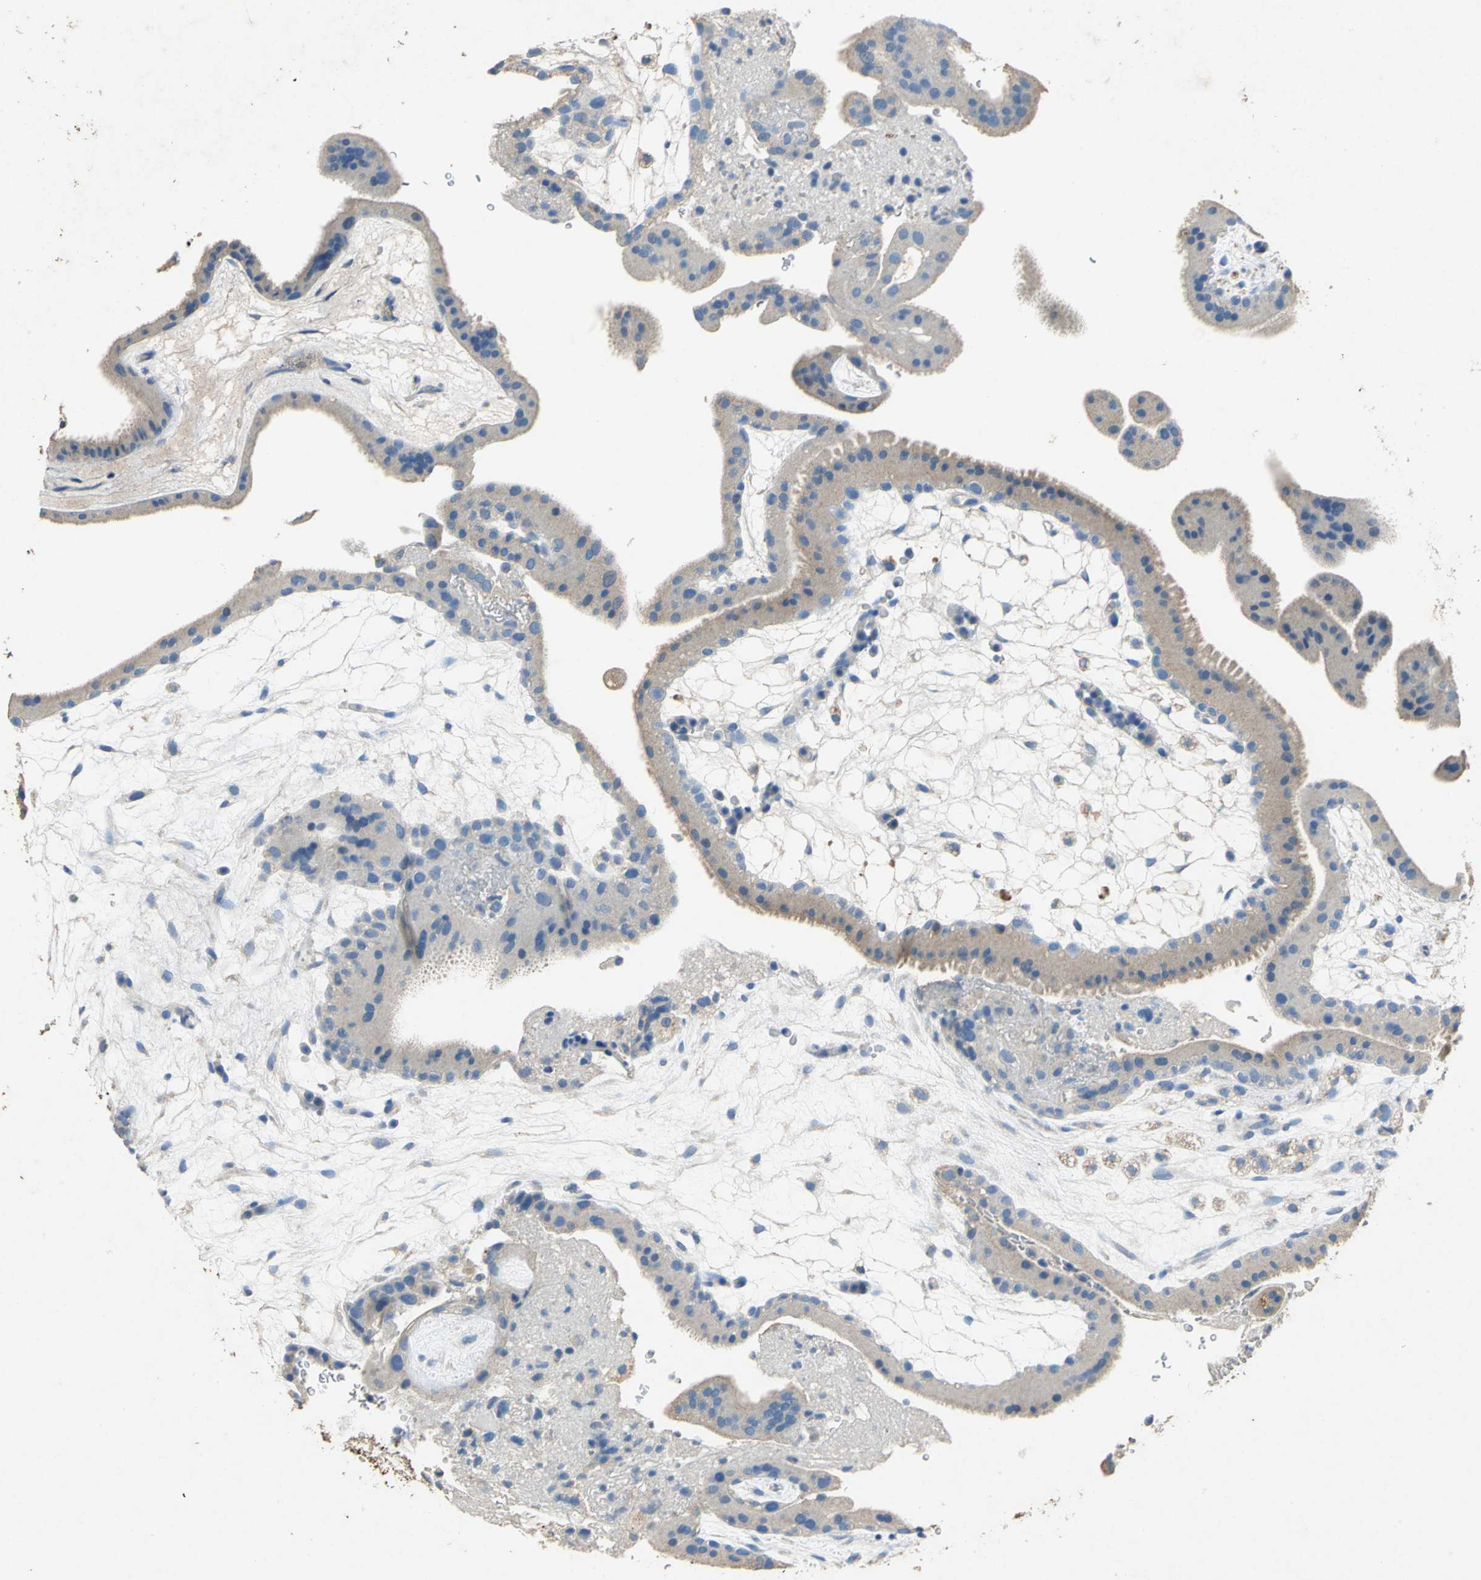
{"staining": {"intensity": "weak", "quantity": ">75%", "location": "cytoplasmic/membranous"}, "tissue": "placenta", "cell_type": "Trophoblastic cells", "image_type": "normal", "snomed": [{"axis": "morphology", "description": "Normal tissue, NOS"}, {"axis": "topography", "description": "Placenta"}], "caption": "The histopathology image displays immunohistochemical staining of benign placenta. There is weak cytoplasmic/membranous expression is present in approximately >75% of trophoblastic cells.", "gene": "ADAMTS5", "patient": {"sex": "female", "age": 19}}